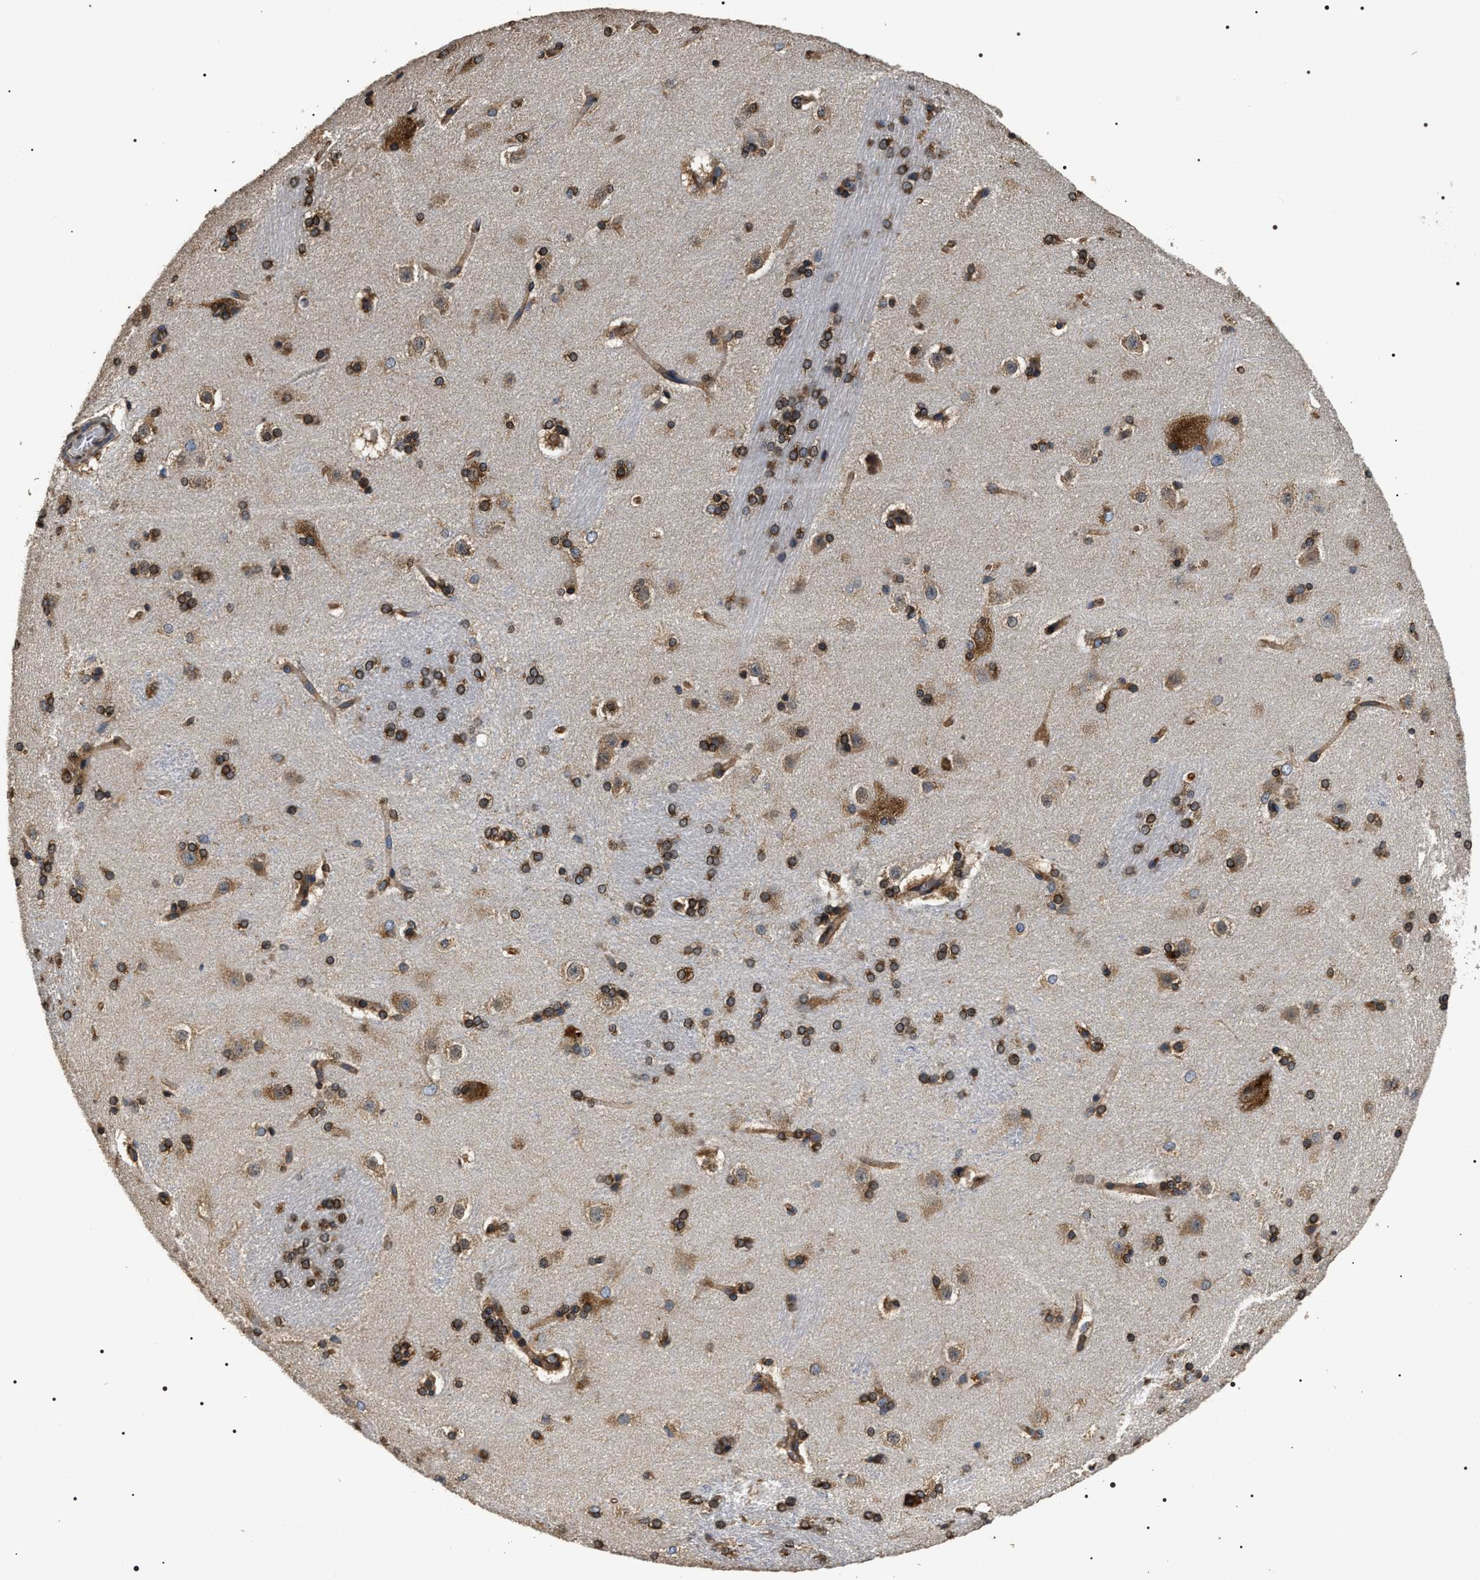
{"staining": {"intensity": "strong", "quantity": ">75%", "location": "cytoplasmic/membranous"}, "tissue": "caudate", "cell_type": "Glial cells", "image_type": "normal", "snomed": [{"axis": "morphology", "description": "Normal tissue, NOS"}, {"axis": "topography", "description": "Lateral ventricle wall"}], "caption": "Protein staining reveals strong cytoplasmic/membranous staining in about >75% of glial cells in normal caudate.", "gene": "KTN1", "patient": {"sex": "female", "age": 19}}